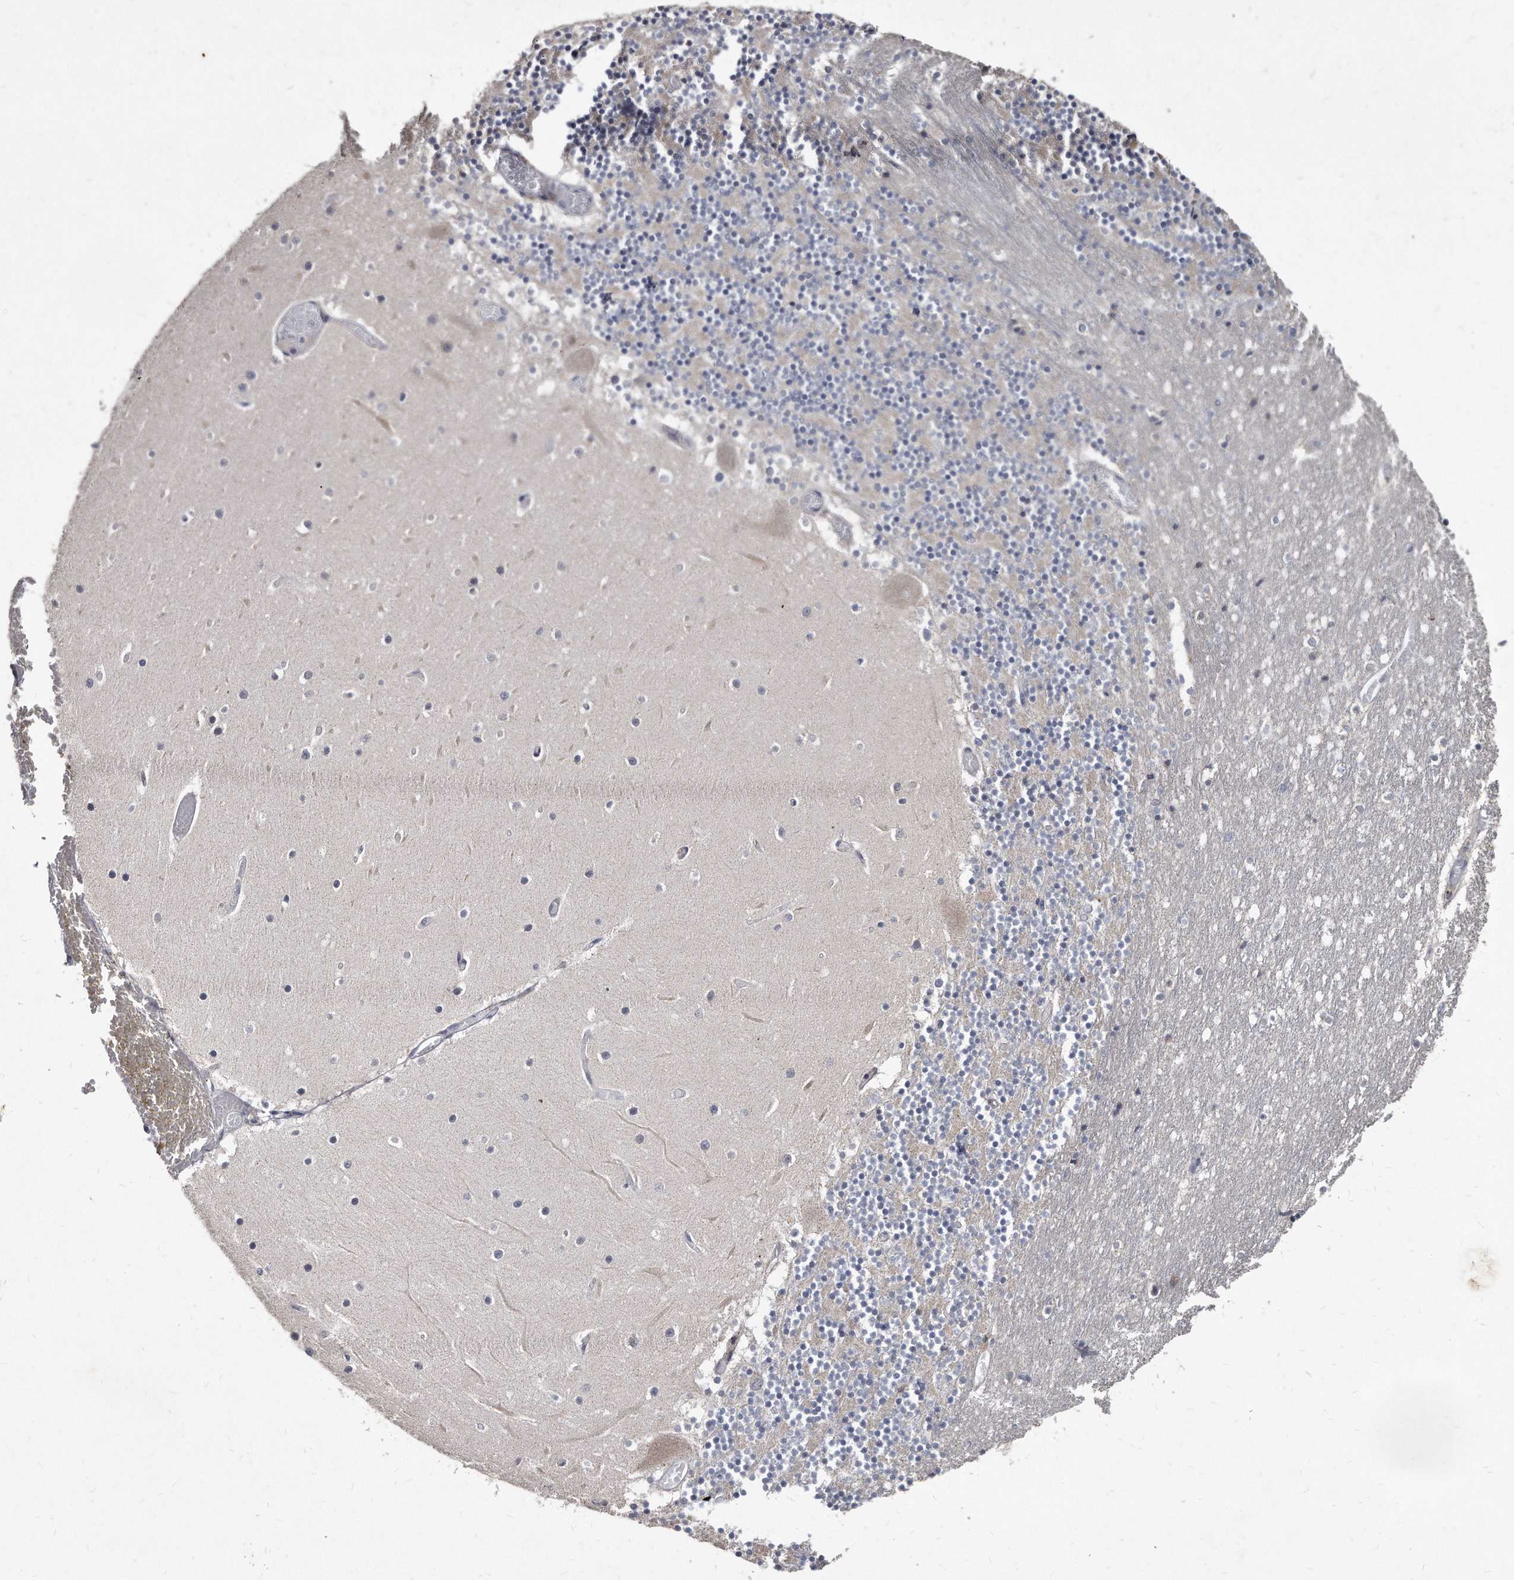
{"staining": {"intensity": "negative", "quantity": "none", "location": "none"}, "tissue": "cerebellum", "cell_type": "Cells in granular layer", "image_type": "normal", "snomed": [{"axis": "morphology", "description": "Normal tissue, NOS"}, {"axis": "topography", "description": "Cerebellum"}], "caption": "Immunohistochemical staining of unremarkable human cerebellum displays no significant positivity in cells in granular layer. (Brightfield microscopy of DAB IHC at high magnification).", "gene": "KLHDC3", "patient": {"sex": "female", "age": 28}}